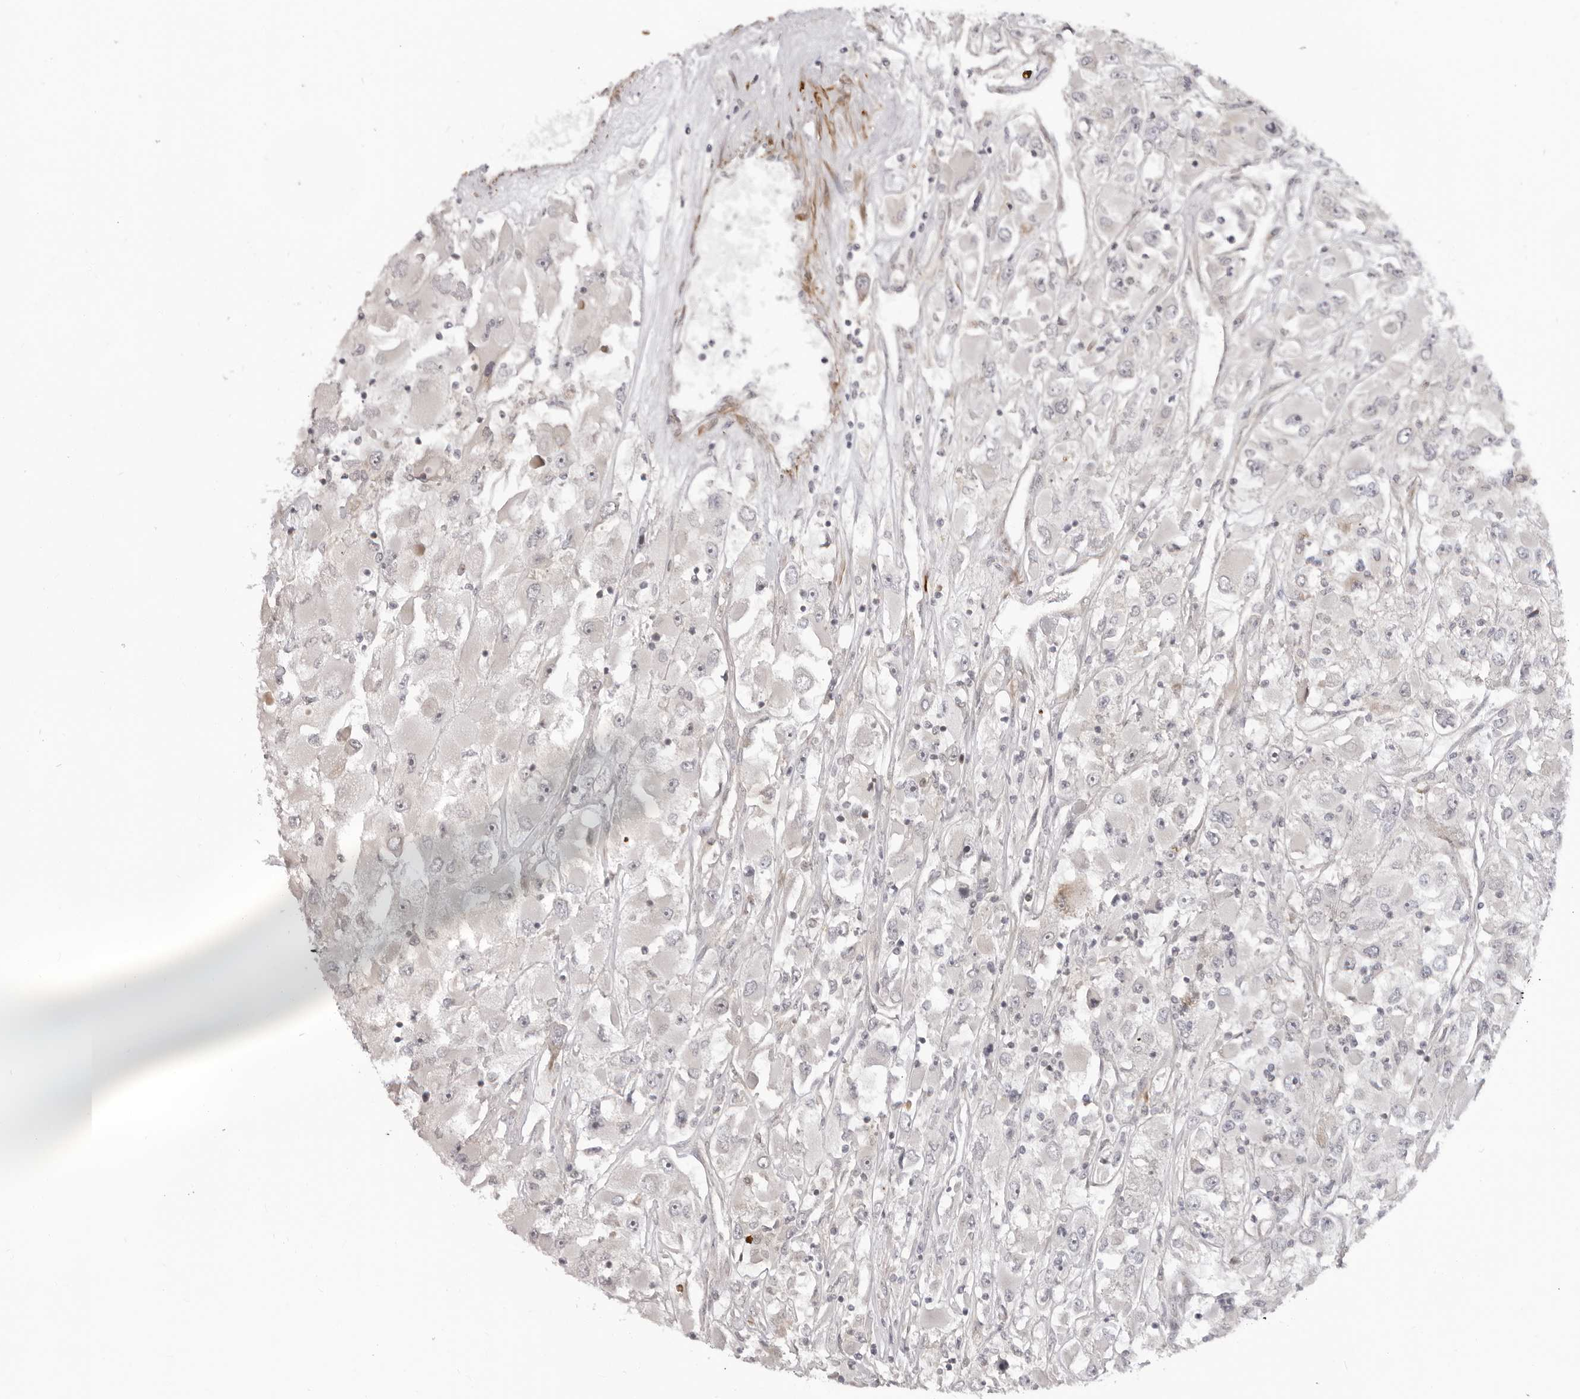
{"staining": {"intensity": "negative", "quantity": "none", "location": "none"}, "tissue": "renal cancer", "cell_type": "Tumor cells", "image_type": "cancer", "snomed": [{"axis": "morphology", "description": "Adenocarcinoma, NOS"}, {"axis": "topography", "description": "Kidney"}], "caption": "Tumor cells show no significant protein staining in renal cancer. (Immunohistochemistry (ihc), brightfield microscopy, high magnification).", "gene": "SRGAP2", "patient": {"sex": "female", "age": 52}}